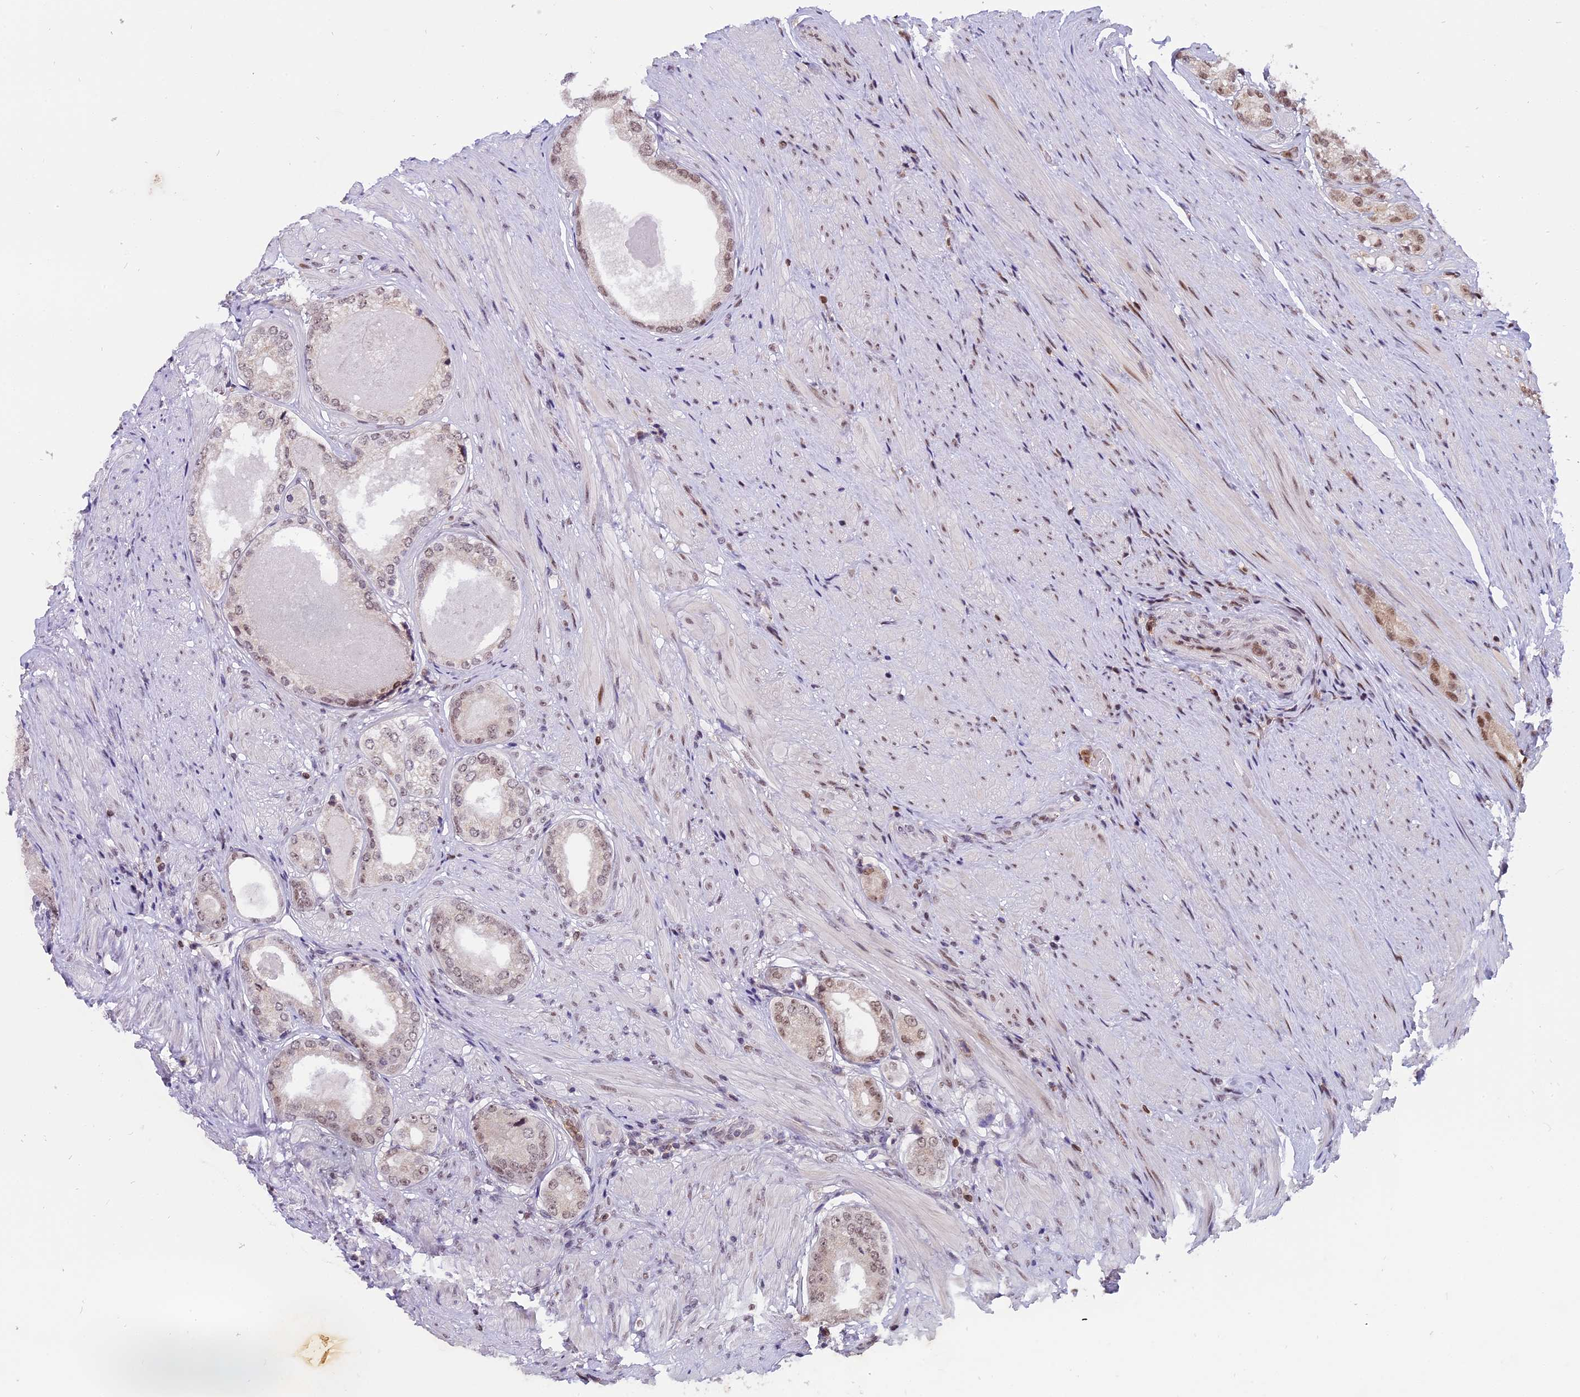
{"staining": {"intensity": "weak", "quantity": "<25%", "location": "nuclear"}, "tissue": "prostate cancer", "cell_type": "Tumor cells", "image_type": "cancer", "snomed": [{"axis": "morphology", "description": "Adenocarcinoma, Low grade"}, {"axis": "topography", "description": "Prostate"}], "caption": "Tumor cells are negative for brown protein staining in prostate low-grade adenocarcinoma.", "gene": "TADA3", "patient": {"sex": "male", "age": 68}}